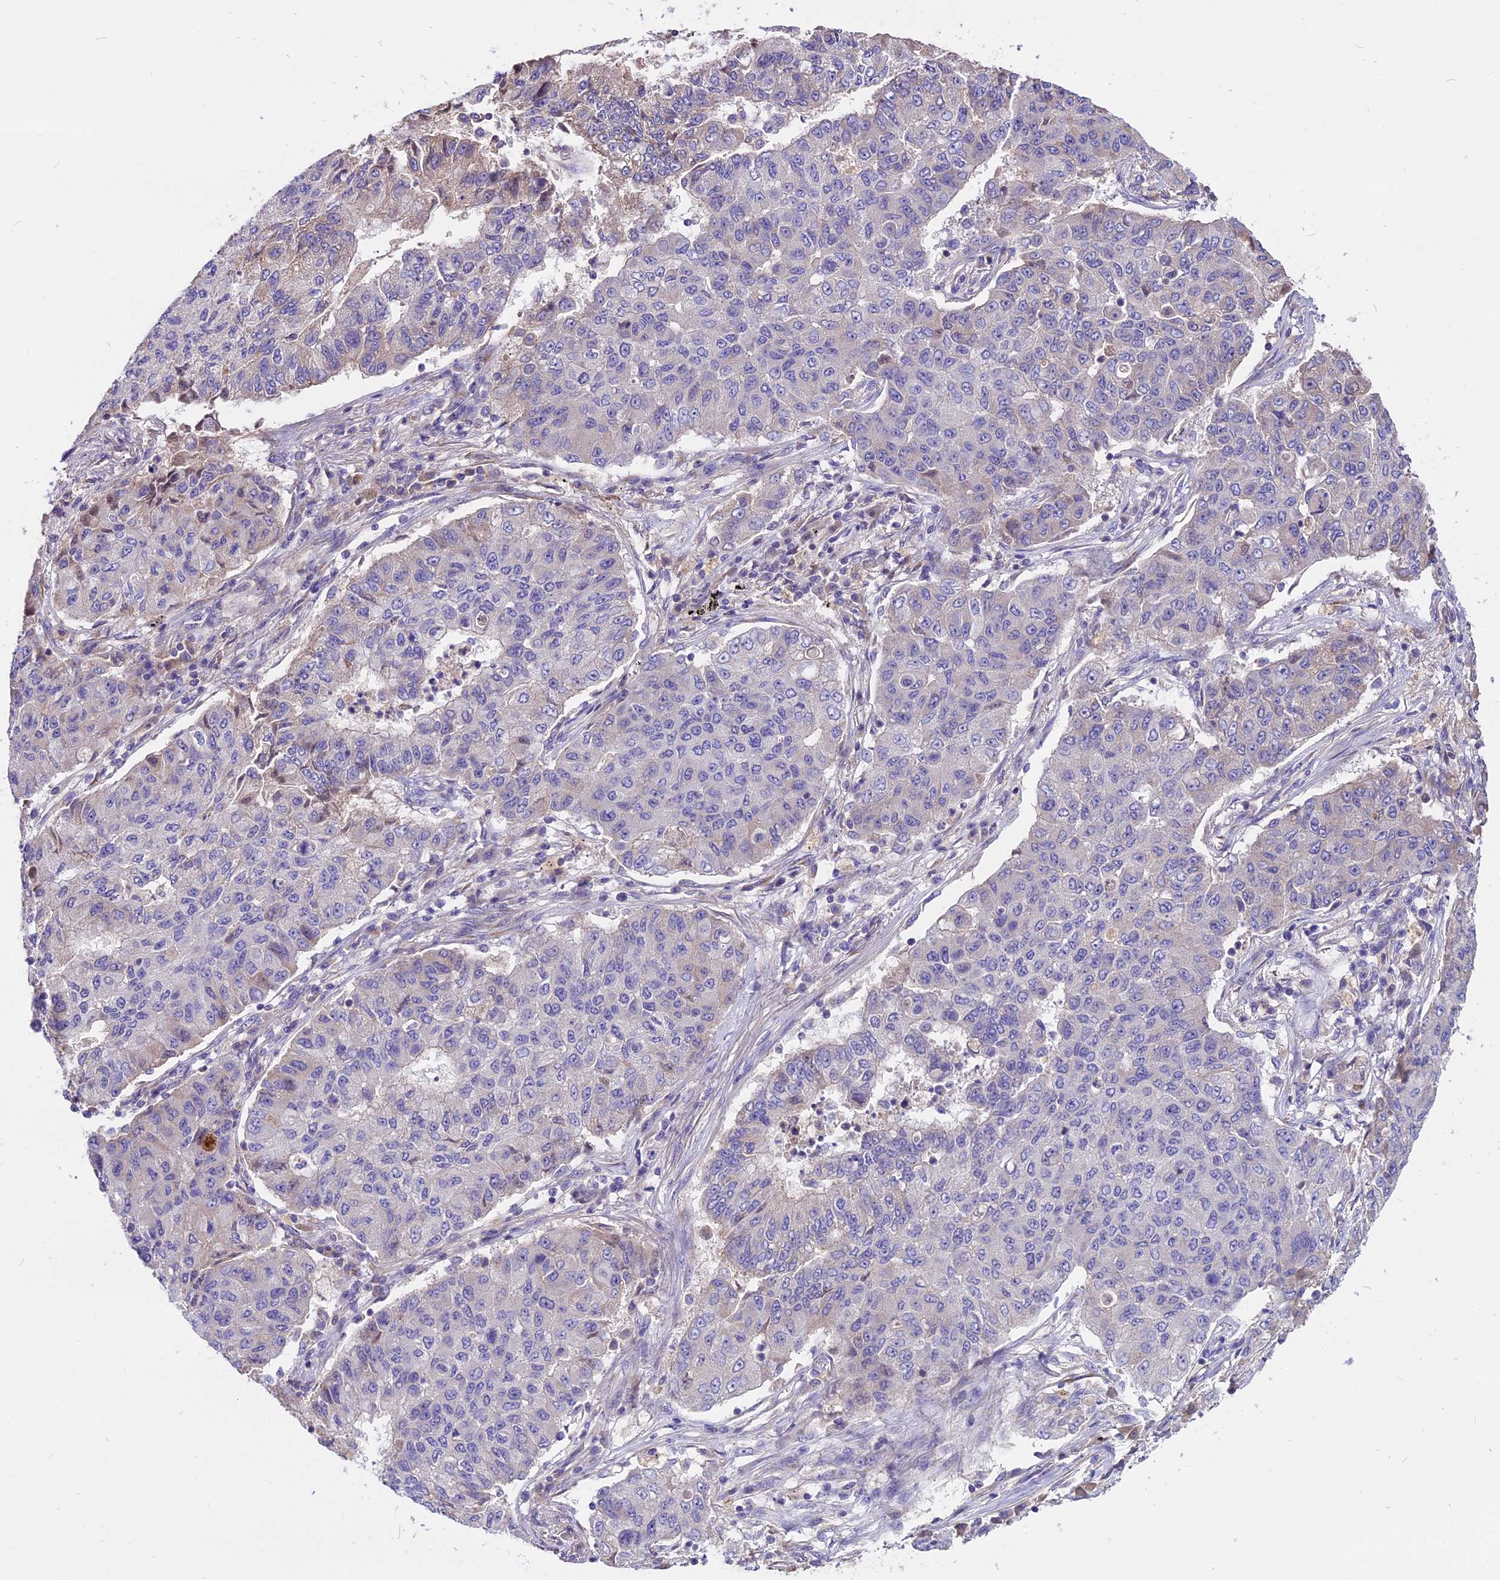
{"staining": {"intensity": "negative", "quantity": "none", "location": "none"}, "tissue": "lung cancer", "cell_type": "Tumor cells", "image_type": "cancer", "snomed": [{"axis": "morphology", "description": "Squamous cell carcinoma, NOS"}, {"axis": "topography", "description": "Lung"}], "caption": "The micrograph exhibits no significant staining in tumor cells of squamous cell carcinoma (lung). (Stains: DAB (3,3'-diaminobenzidine) immunohistochemistry with hematoxylin counter stain, Microscopy: brightfield microscopy at high magnification).", "gene": "ANO3", "patient": {"sex": "male", "age": 74}}